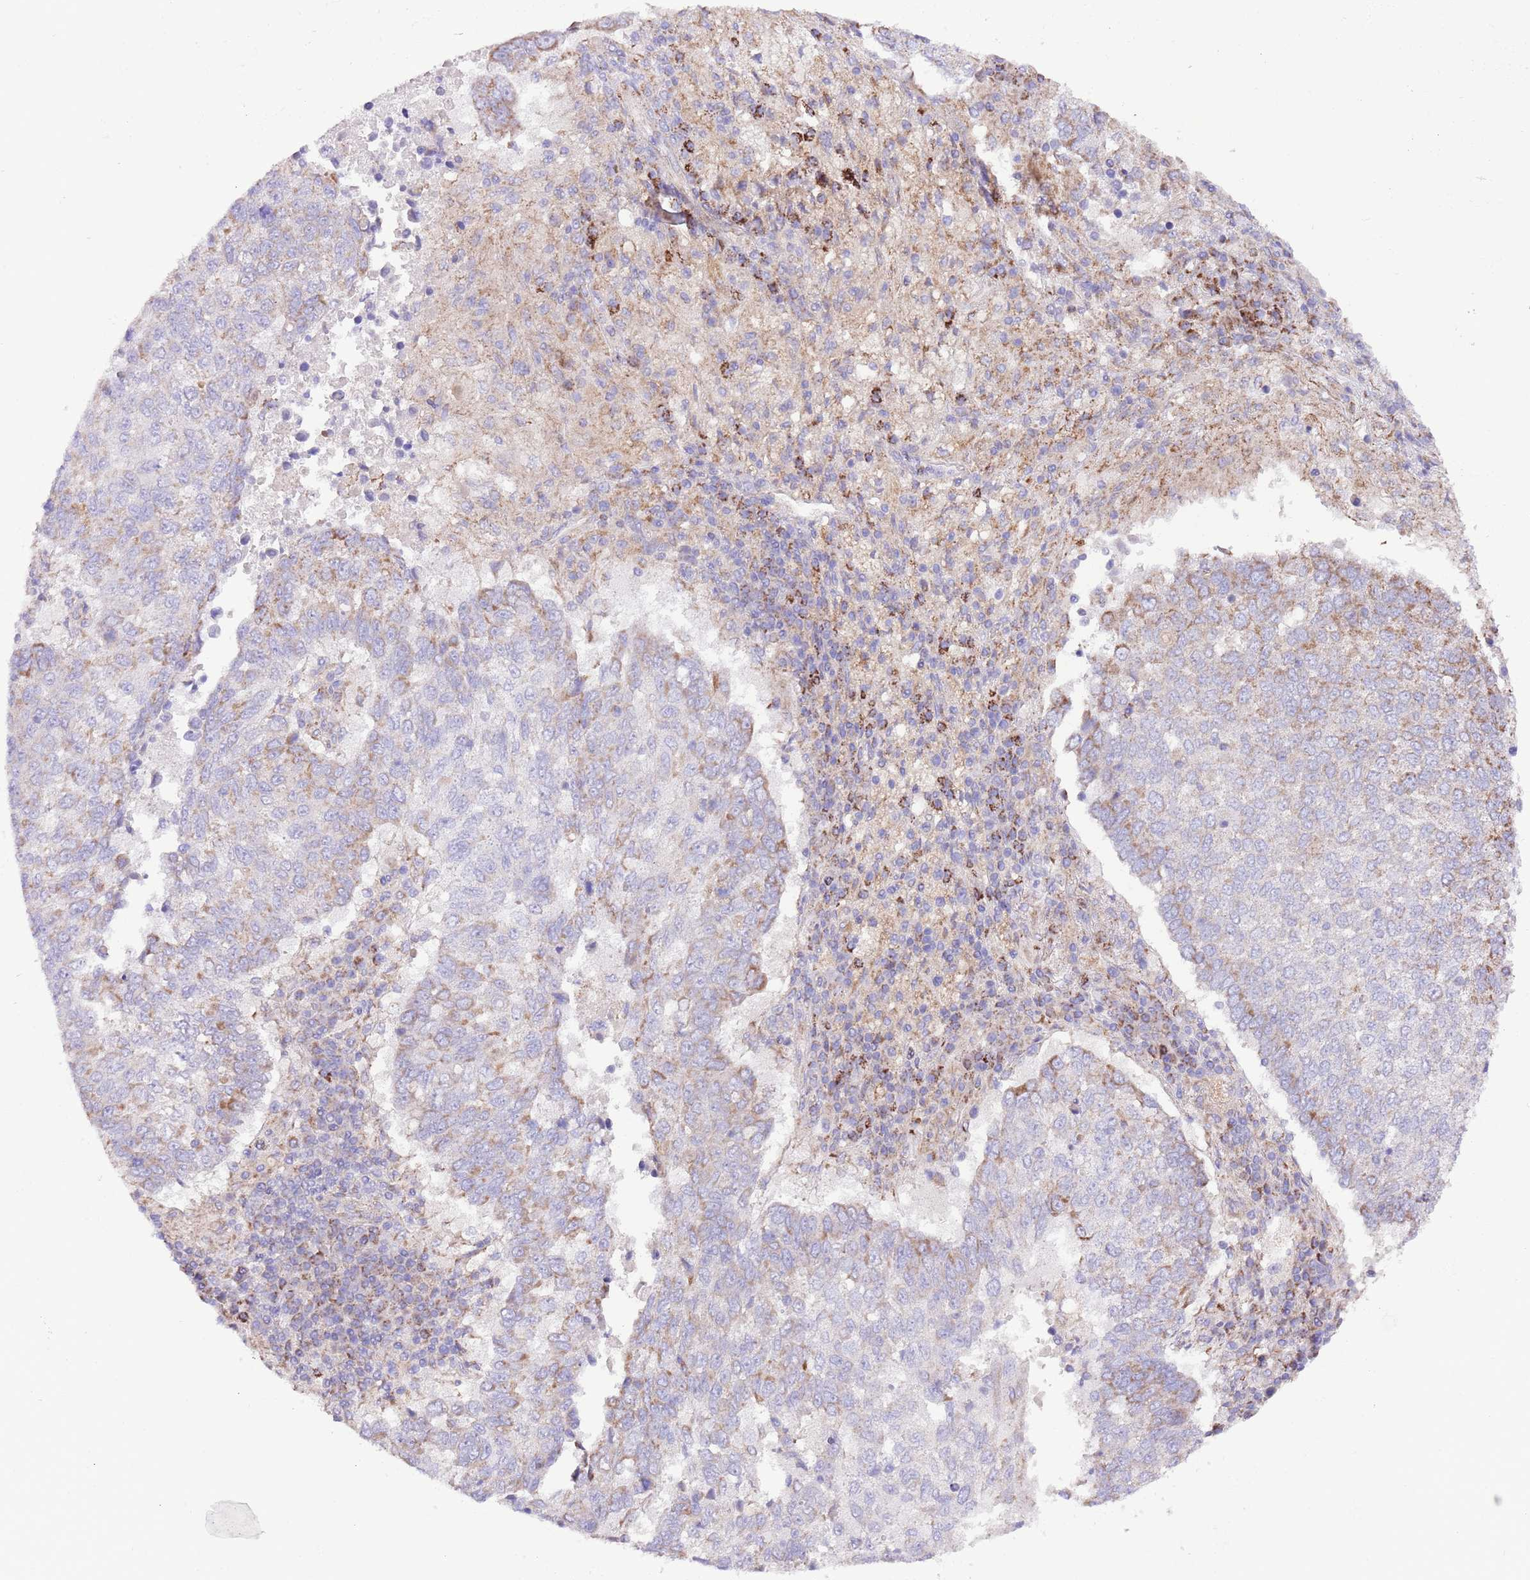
{"staining": {"intensity": "weak", "quantity": "<25%", "location": "cytoplasmic/membranous"}, "tissue": "lung cancer", "cell_type": "Tumor cells", "image_type": "cancer", "snomed": [{"axis": "morphology", "description": "Squamous cell carcinoma, NOS"}, {"axis": "topography", "description": "Lung"}], "caption": "Micrograph shows no protein expression in tumor cells of lung cancer (squamous cell carcinoma) tissue.", "gene": "SS18L2", "patient": {"sex": "male", "age": 73}}